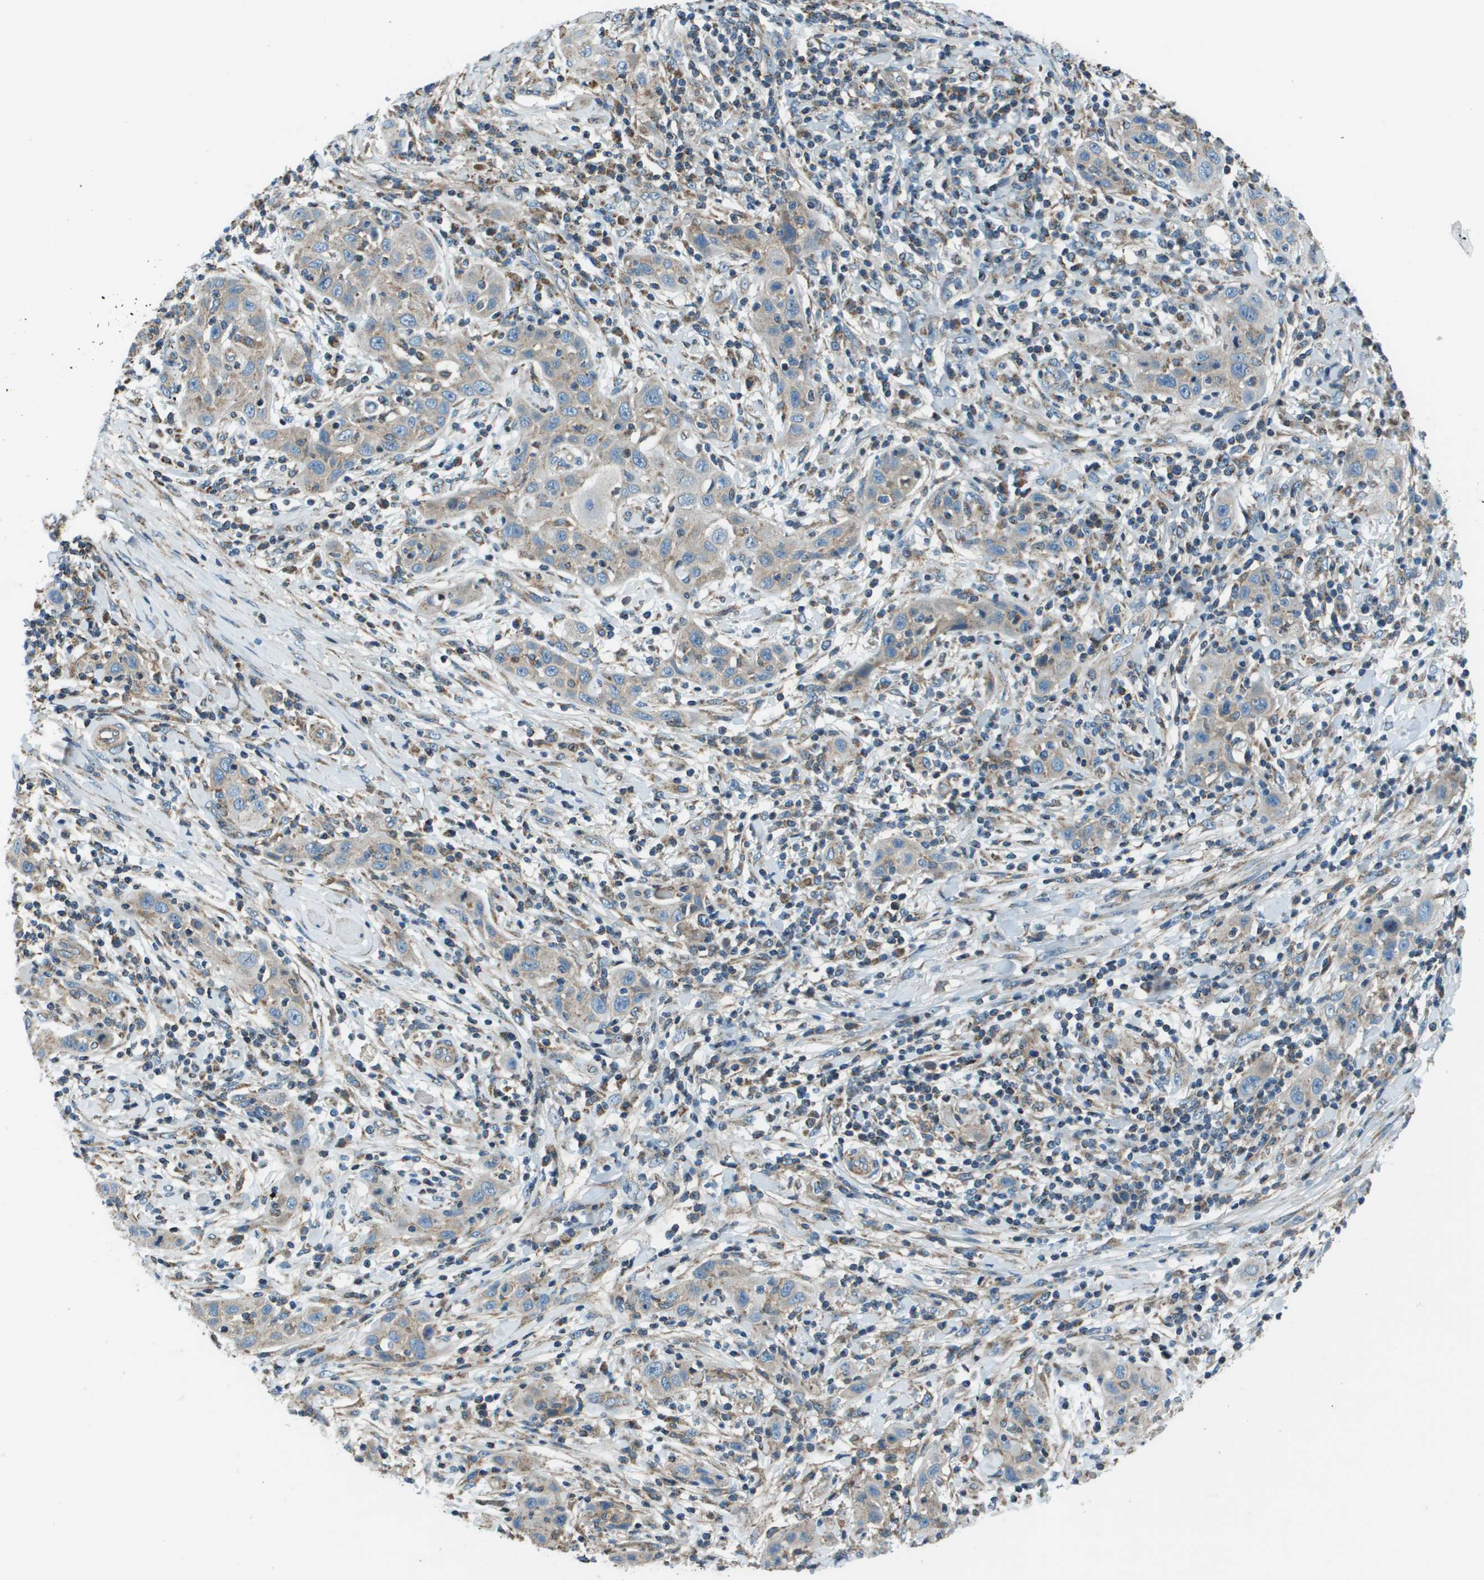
{"staining": {"intensity": "weak", "quantity": "<25%", "location": "cytoplasmic/membranous"}, "tissue": "skin cancer", "cell_type": "Tumor cells", "image_type": "cancer", "snomed": [{"axis": "morphology", "description": "Squamous cell carcinoma, NOS"}, {"axis": "topography", "description": "Skin"}], "caption": "Squamous cell carcinoma (skin) was stained to show a protein in brown. There is no significant staining in tumor cells.", "gene": "TMEM51", "patient": {"sex": "female", "age": 88}}